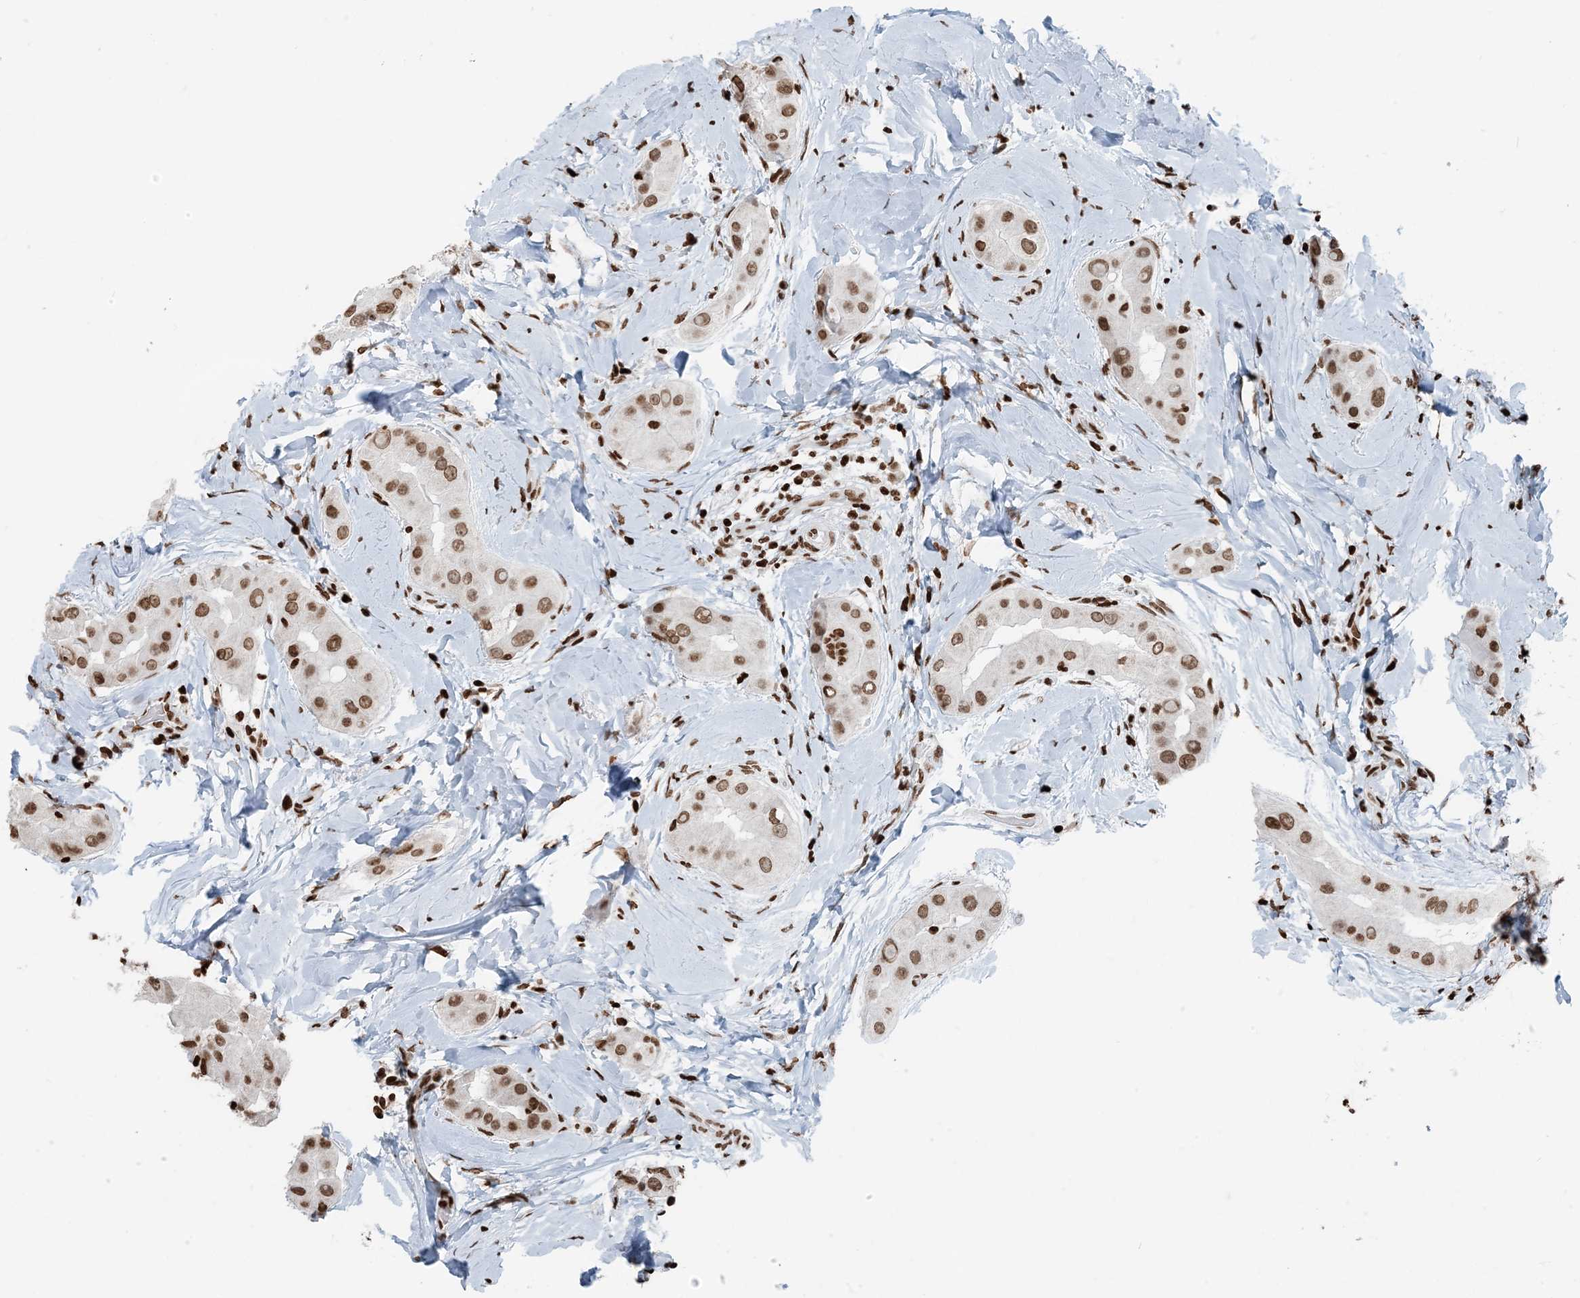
{"staining": {"intensity": "moderate", "quantity": ">75%", "location": "nuclear"}, "tissue": "thyroid cancer", "cell_type": "Tumor cells", "image_type": "cancer", "snomed": [{"axis": "morphology", "description": "Papillary adenocarcinoma, NOS"}, {"axis": "topography", "description": "Thyroid gland"}], "caption": "Human thyroid cancer (papillary adenocarcinoma) stained with a brown dye displays moderate nuclear positive staining in approximately >75% of tumor cells.", "gene": "H3-3B", "patient": {"sex": "male", "age": 33}}